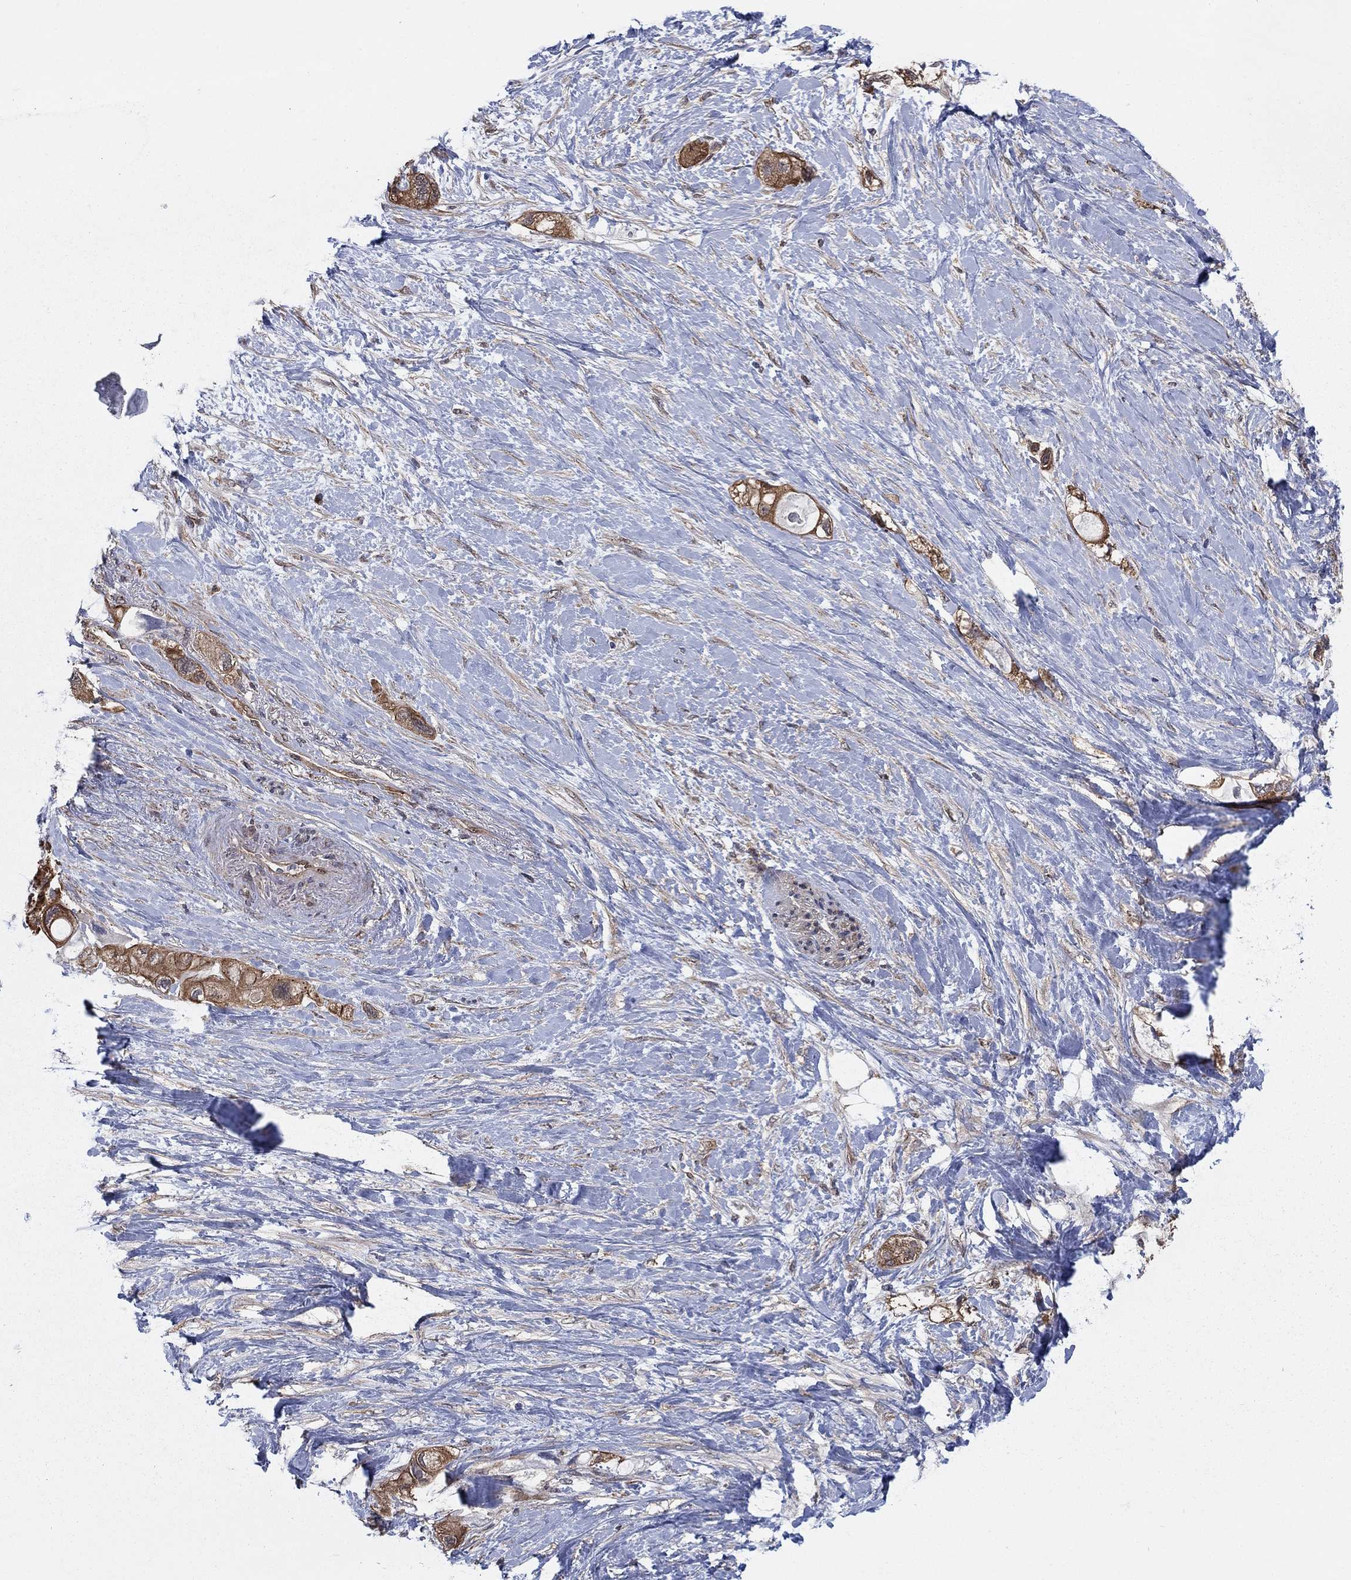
{"staining": {"intensity": "strong", "quantity": "25%-75%", "location": "cytoplasmic/membranous,nuclear"}, "tissue": "pancreatic cancer", "cell_type": "Tumor cells", "image_type": "cancer", "snomed": [{"axis": "morphology", "description": "Adenocarcinoma, NOS"}, {"axis": "topography", "description": "Pancreas"}], "caption": "Pancreatic adenocarcinoma stained for a protein reveals strong cytoplasmic/membranous and nuclear positivity in tumor cells.", "gene": "SH3RF1", "patient": {"sex": "female", "age": 56}}